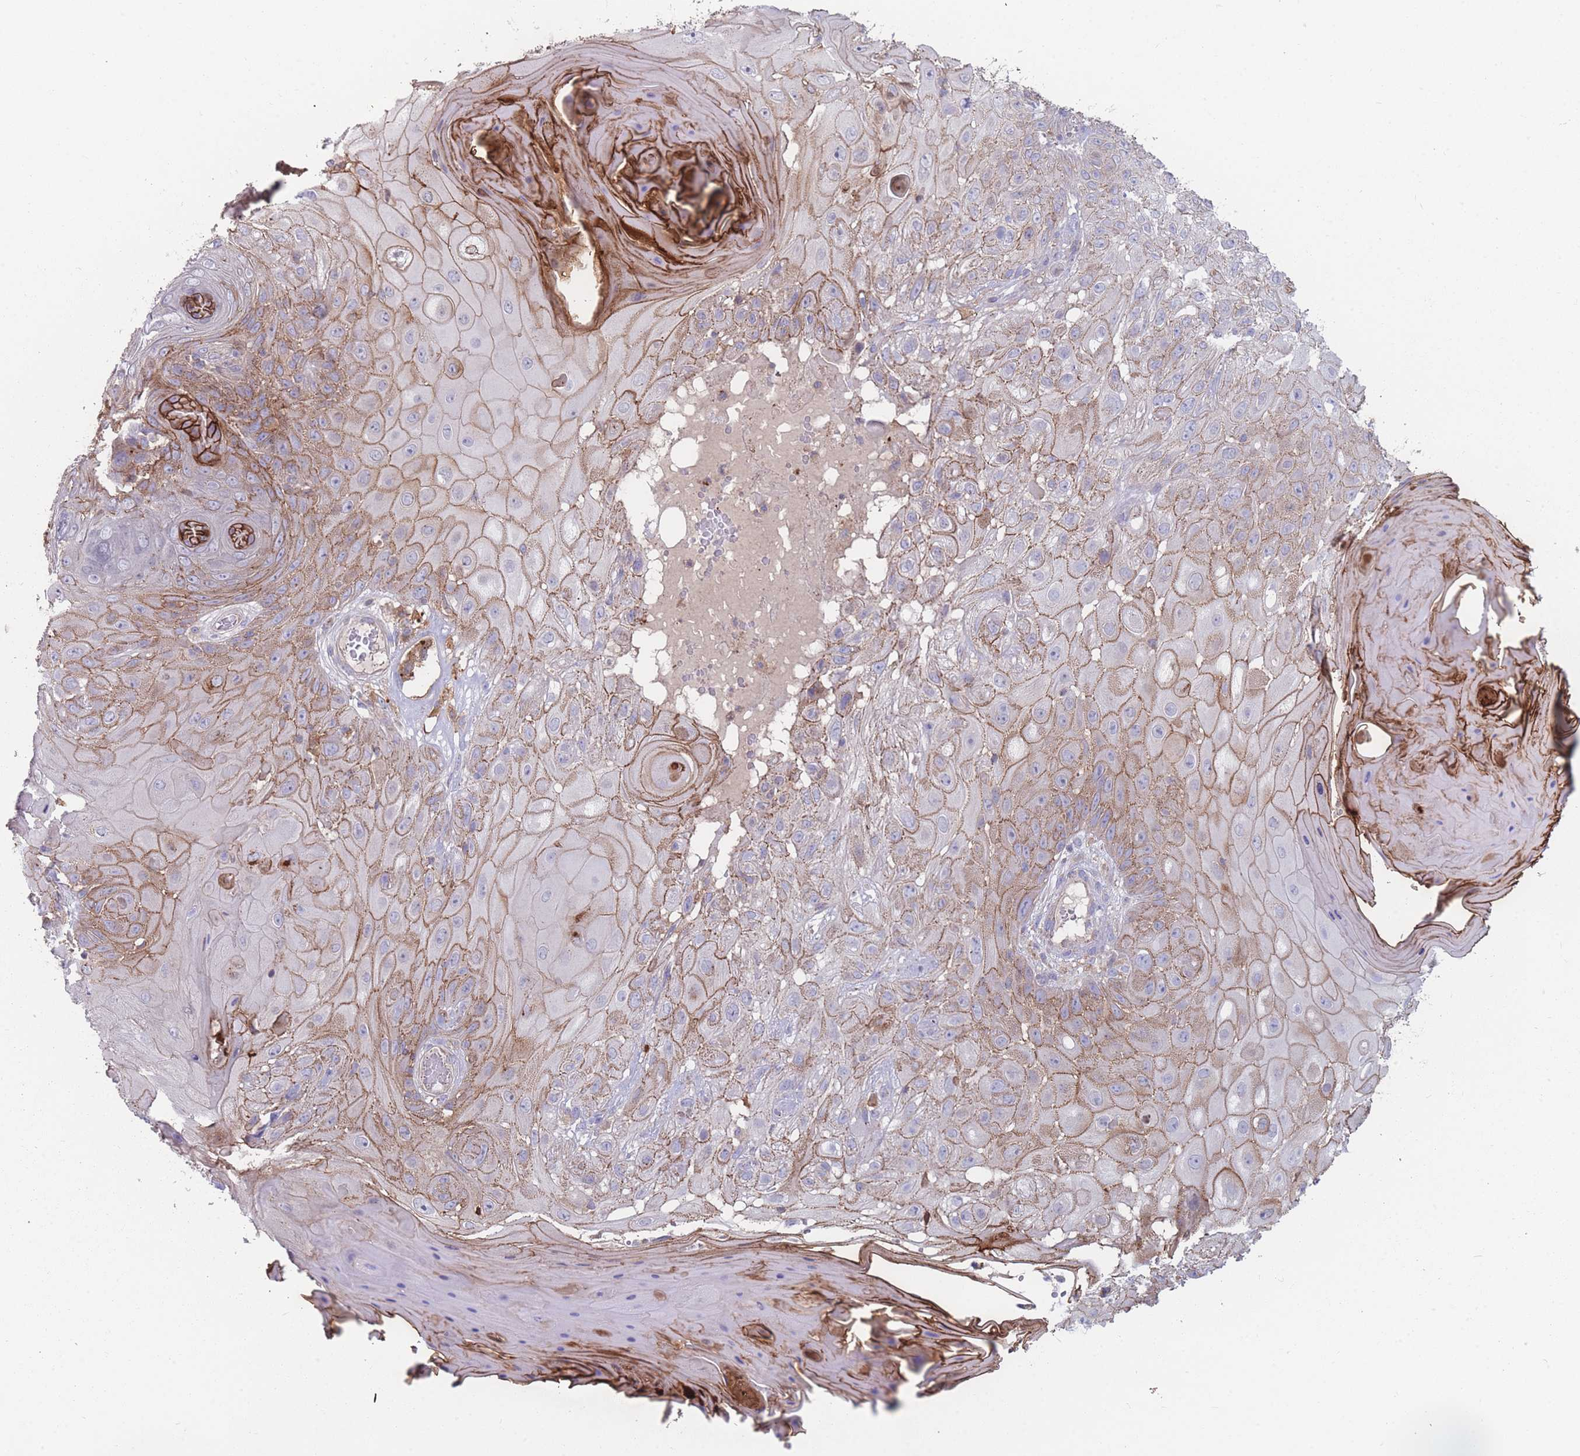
{"staining": {"intensity": "moderate", "quantity": "25%-75%", "location": "cytoplasmic/membranous"}, "tissue": "skin cancer", "cell_type": "Tumor cells", "image_type": "cancer", "snomed": [{"axis": "morphology", "description": "Normal tissue, NOS"}, {"axis": "morphology", "description": "Squamous cell carcinoma, NOS"}, {"axis": "topography", "description": "Skin"}, {"axis": "topography", "description": "Cartilage tissue"}], "caption": "The photomicrograph demonstrates a brown stain indicating the presence of a protein in the cytoplasmic/membranous of tumor cells in squamous cell carcinoma (skin). Using DAB (3,3'-diaminobenzidine) (brown) and hematoxylin (blue) stains, captured at high magnification using brightfield microscopy.", "gene": "CD33", "patient": {"sex": "female", "age": 79}}